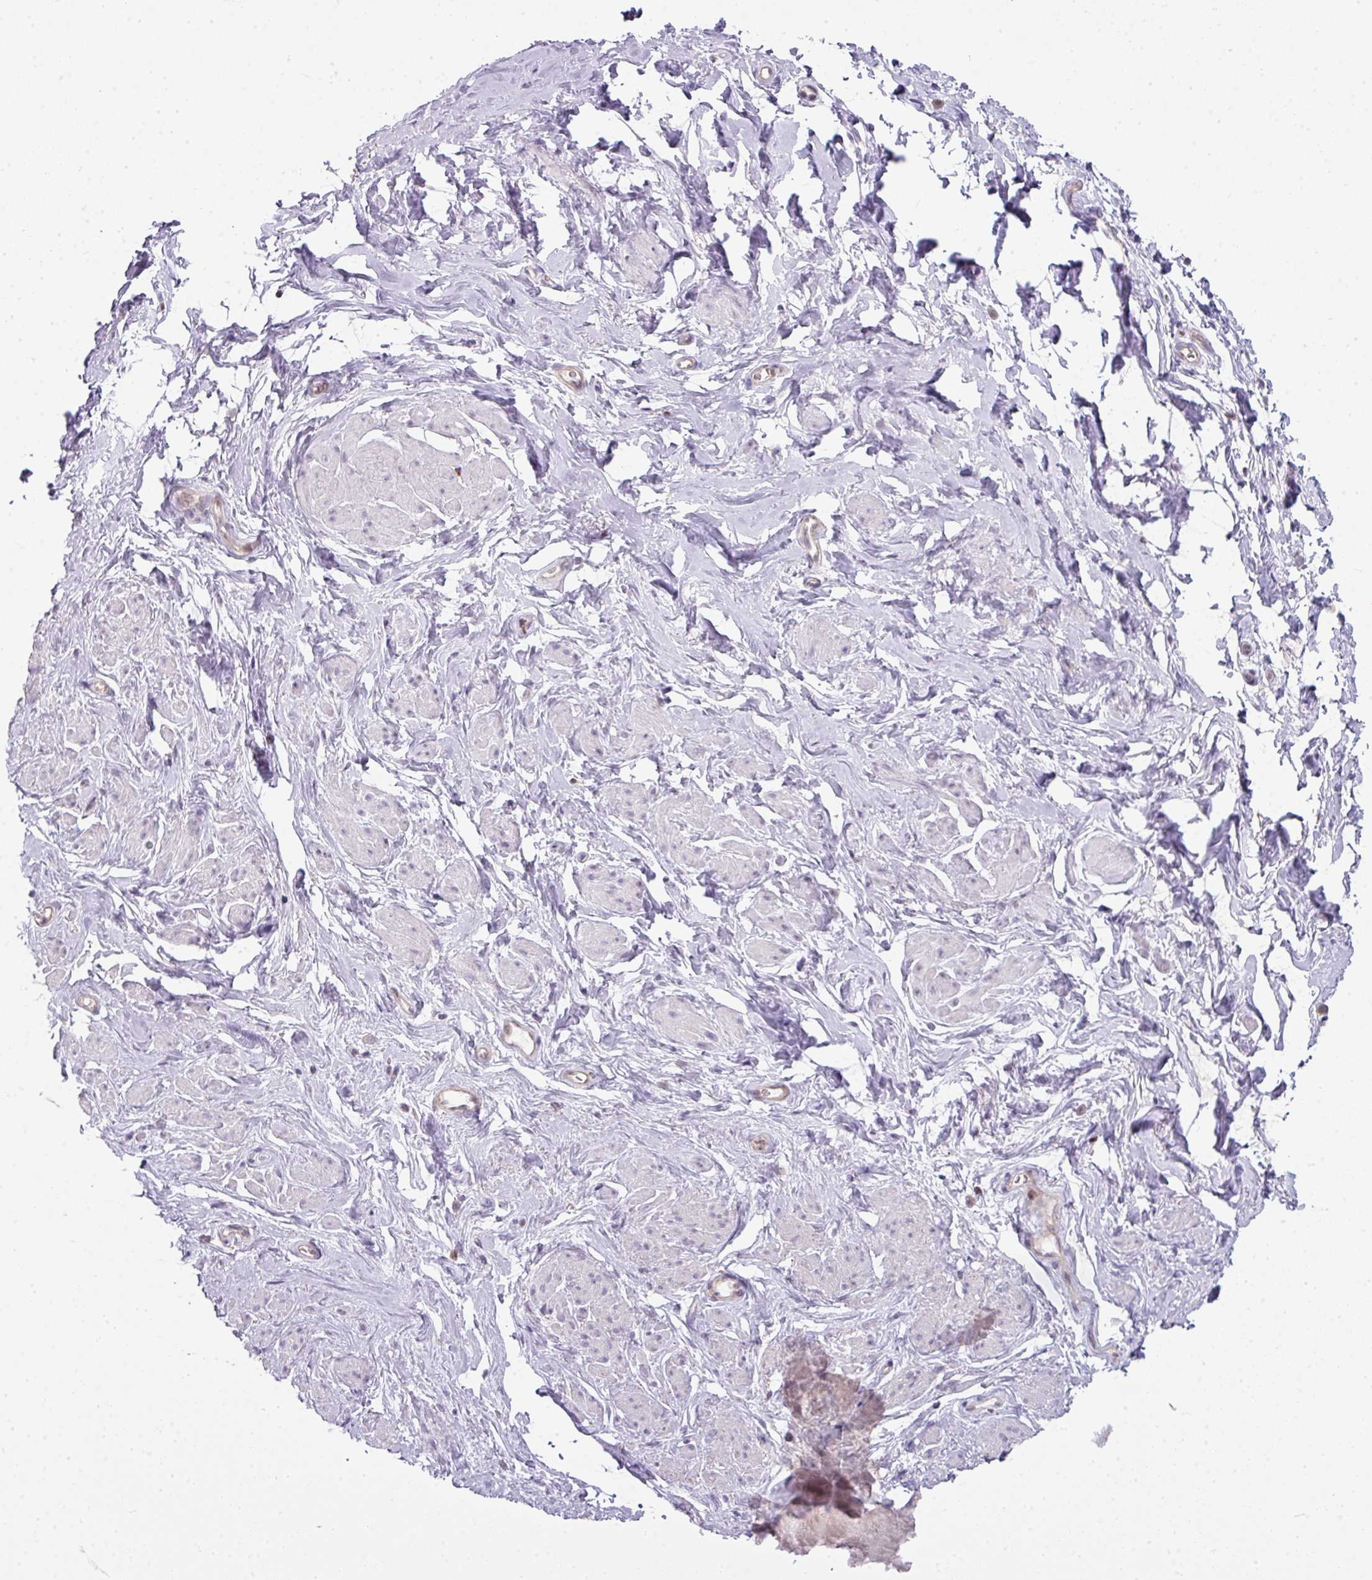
{"staining": {"intensity": "negative", "quantity": "none", "location": "none"}, "tissue": "smooth muscle", "cell_type": "Smooth muscle cells", "image_type": "normal", "snomed": [{"axis": "morphology", "description": "Normal tissue, NOS"}, {"axis": "topography", "description": "Smooth muscle"}, {"axis": "topography", "description": "Peripheral nerve tissue"}], "caption": "DAB (3,3'-diaminobenzidine) immunohistochemical staining of unremarkable human smooth muscle reveals no significant positivity in smooth muscle cells.", "gene": "STAT5A", "patient": {"sex": "male", "age": 69}}